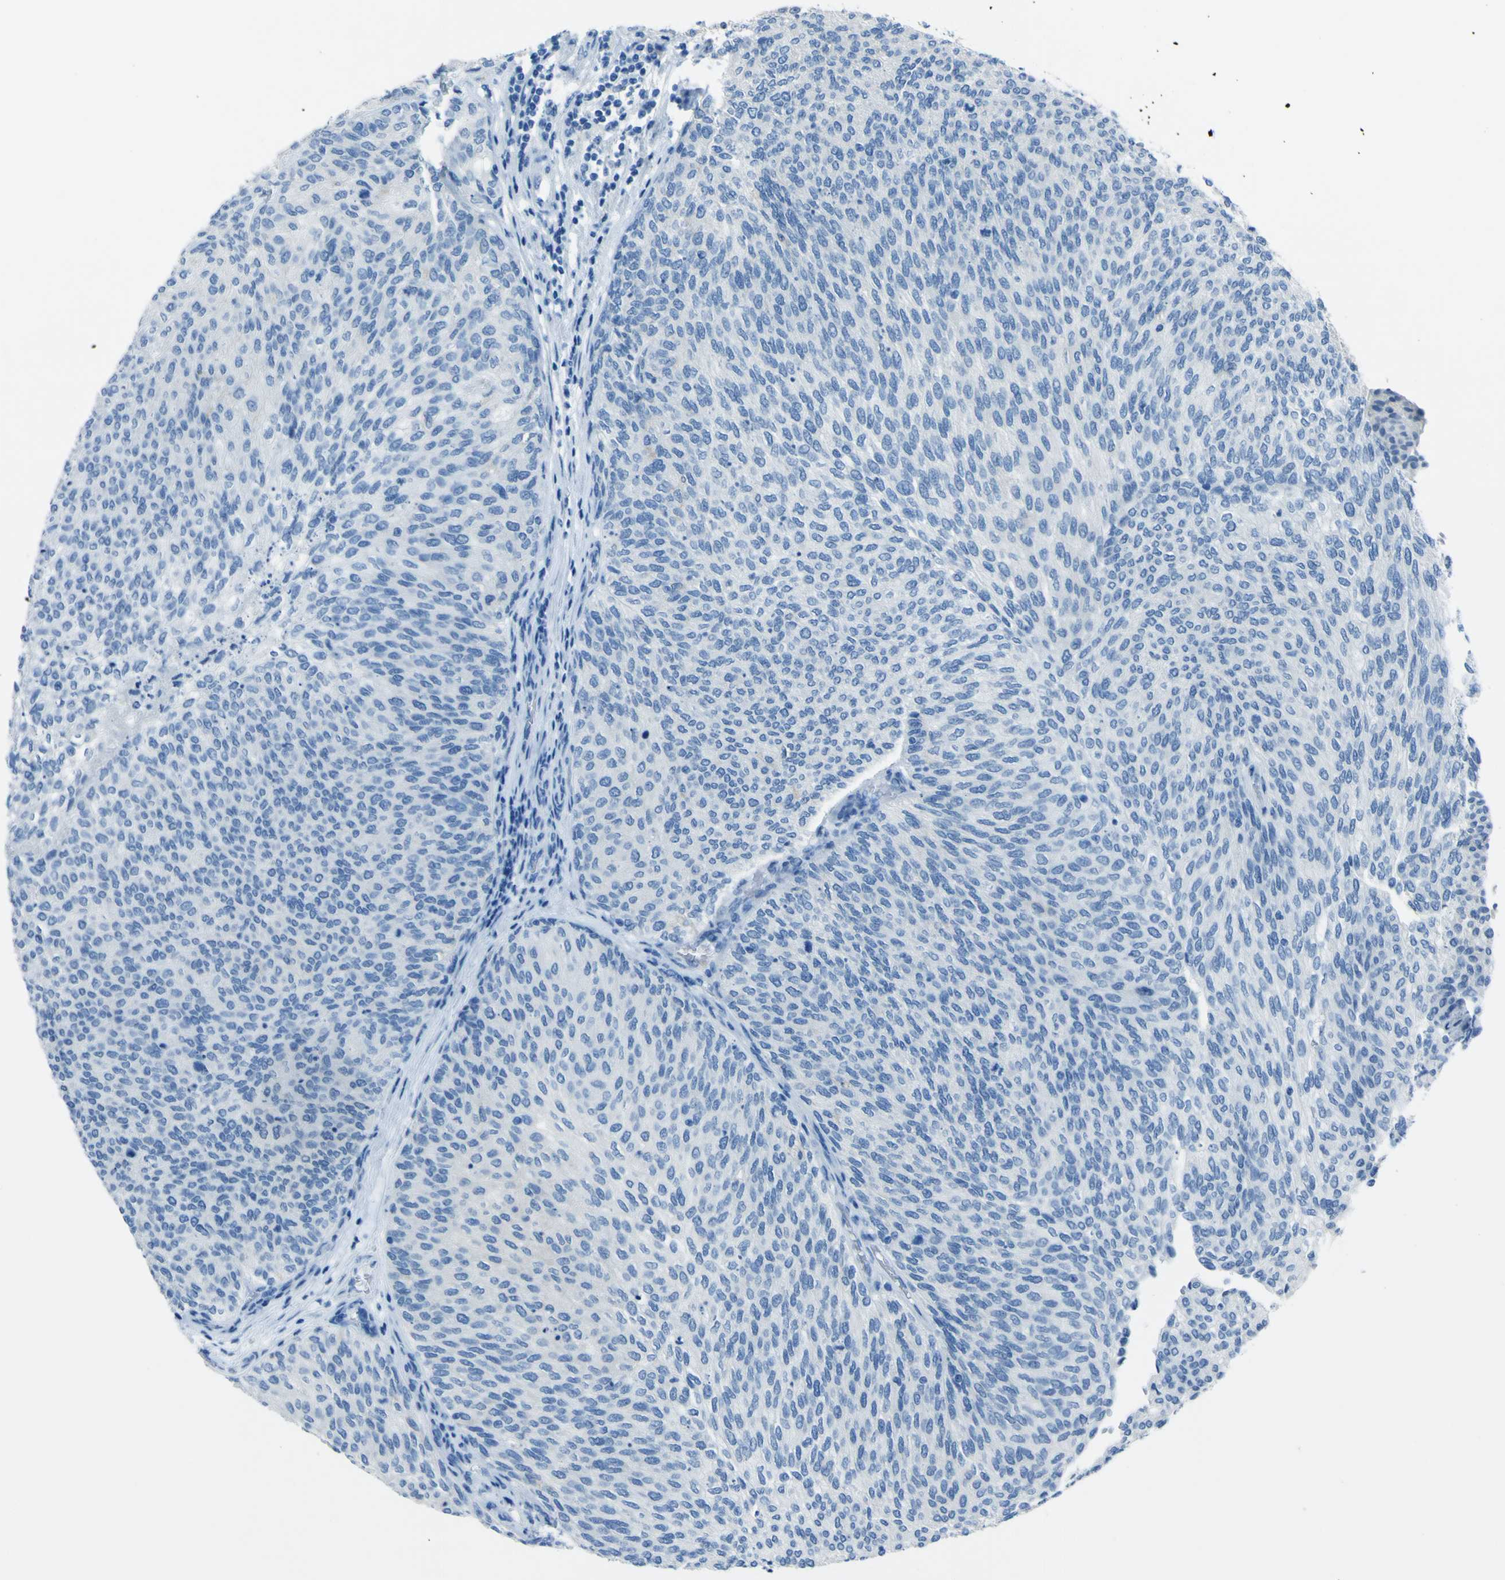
{"staining": {"intensity": "negative", "quantity": "none", "location": "none"}, "tissue": "urothelial cancer", "cell_type": "Tumor cells", "image_type": "cancer", "snomed": [{"axis": "morphology", "description": "Urothelial carcinoma, Low grade"}, {"axis": "topography", "description": "Urinary bladder"}], "caption": "Urothelial carcinoma (low-grade) stained for a protein using immunohistochemistry shows no expression tumor cells.", "gene": "PHKG1", "patient": {"sex": "female", "age": 79}}